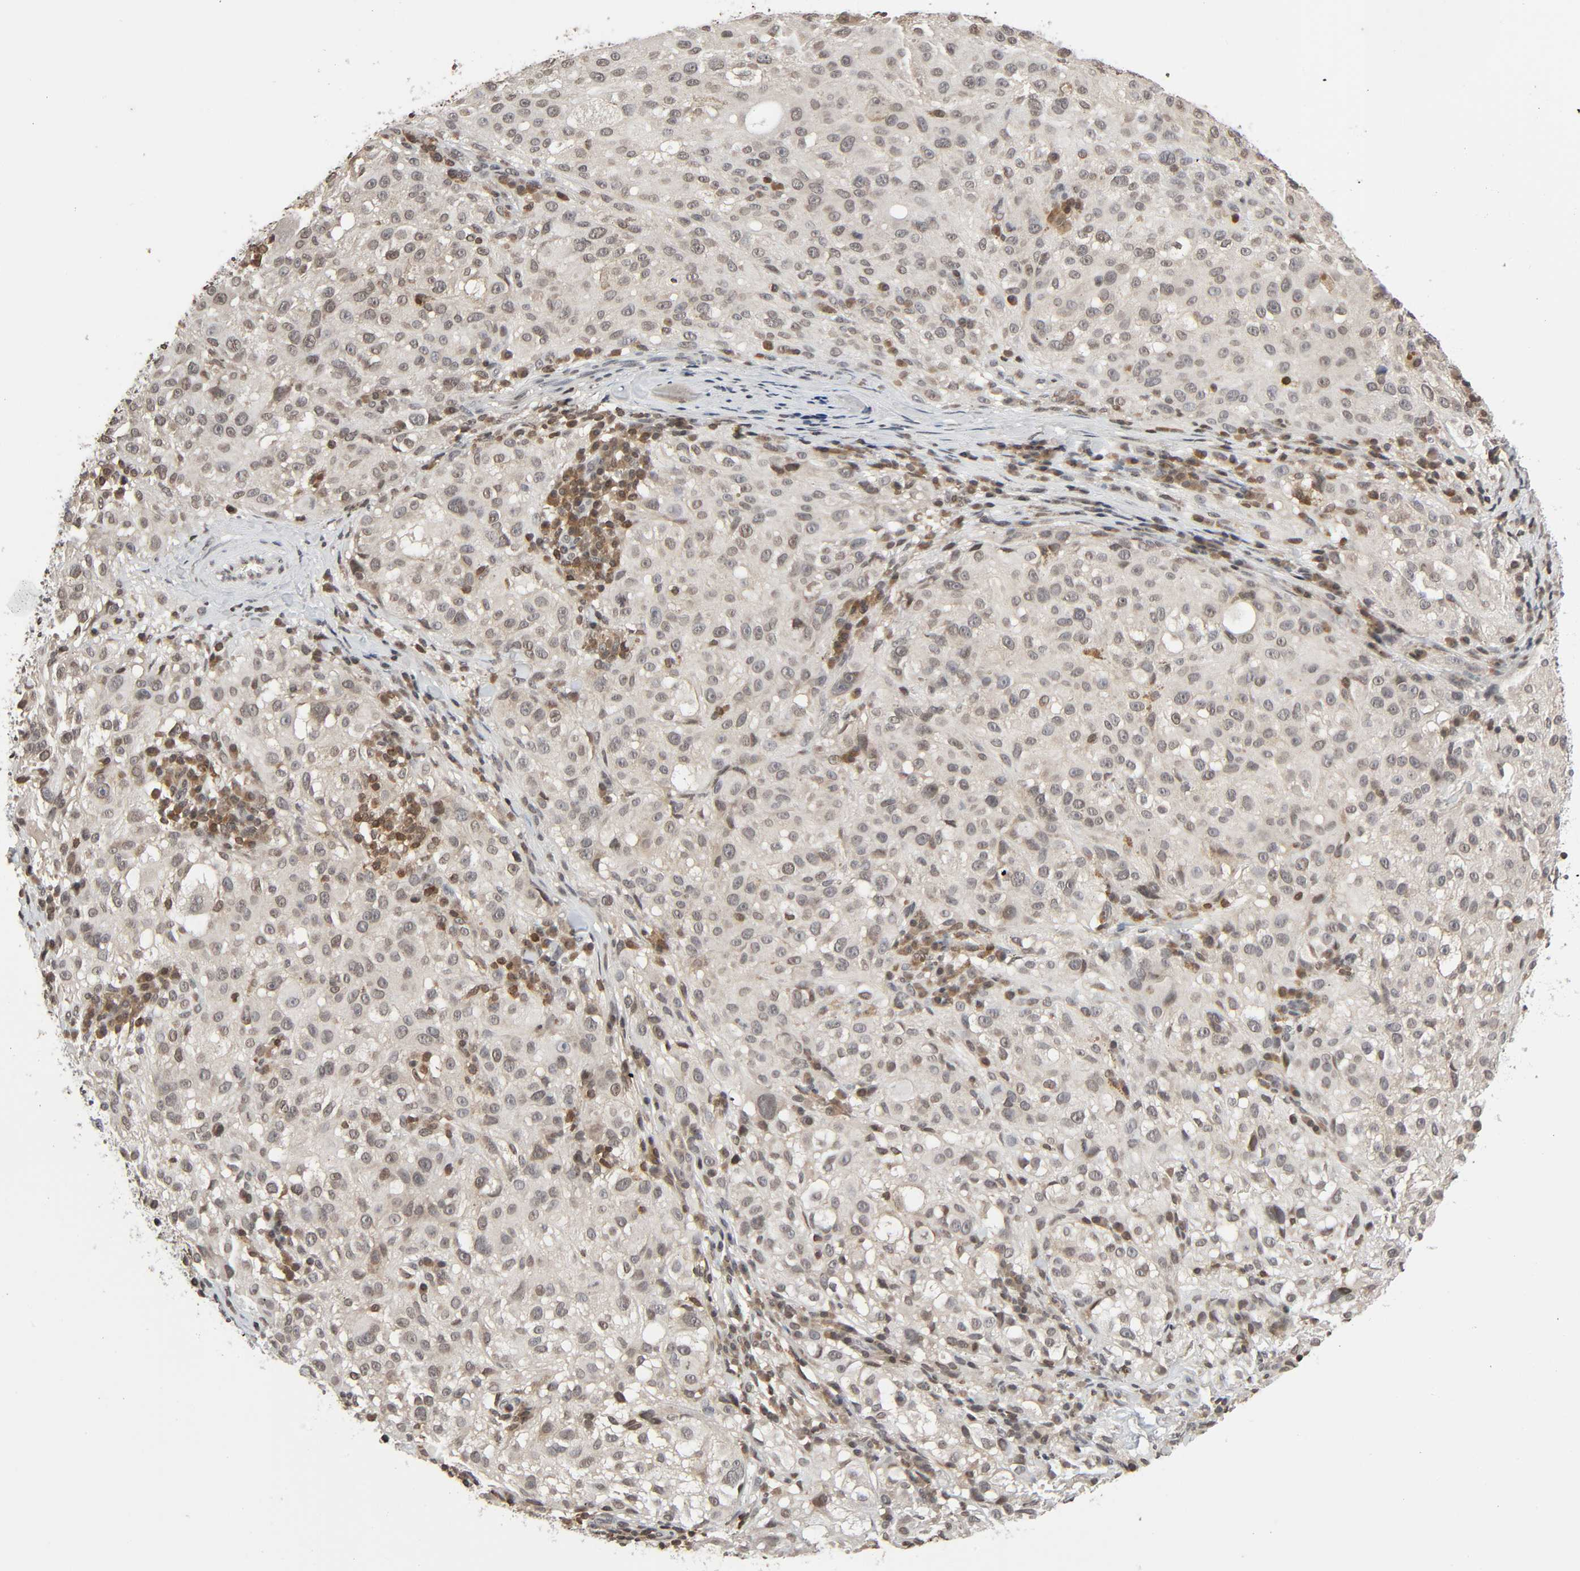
{"staining": {"intensity": "weak", "quantity": "25%-75%", "location": "cytoplasmic/membranous"}, "tissue": "melanoma", "cell_type": "Tumor cells", "image_type": "cancer", "snomed": [{"axis": "morphology", "description": "Necrosis, NOS"}, {"axis": "morphology", "description": "Malignant melanoma, NOS"}, {"axis": "topography", "description": "Skin"}], "caption": "Weak cytoplasmic/membranous positivity is seen in approximately 25%-75% of tumor cells in melanoma.", "gene": "STK4", "patient": {"sex": "female", "age": 87}}